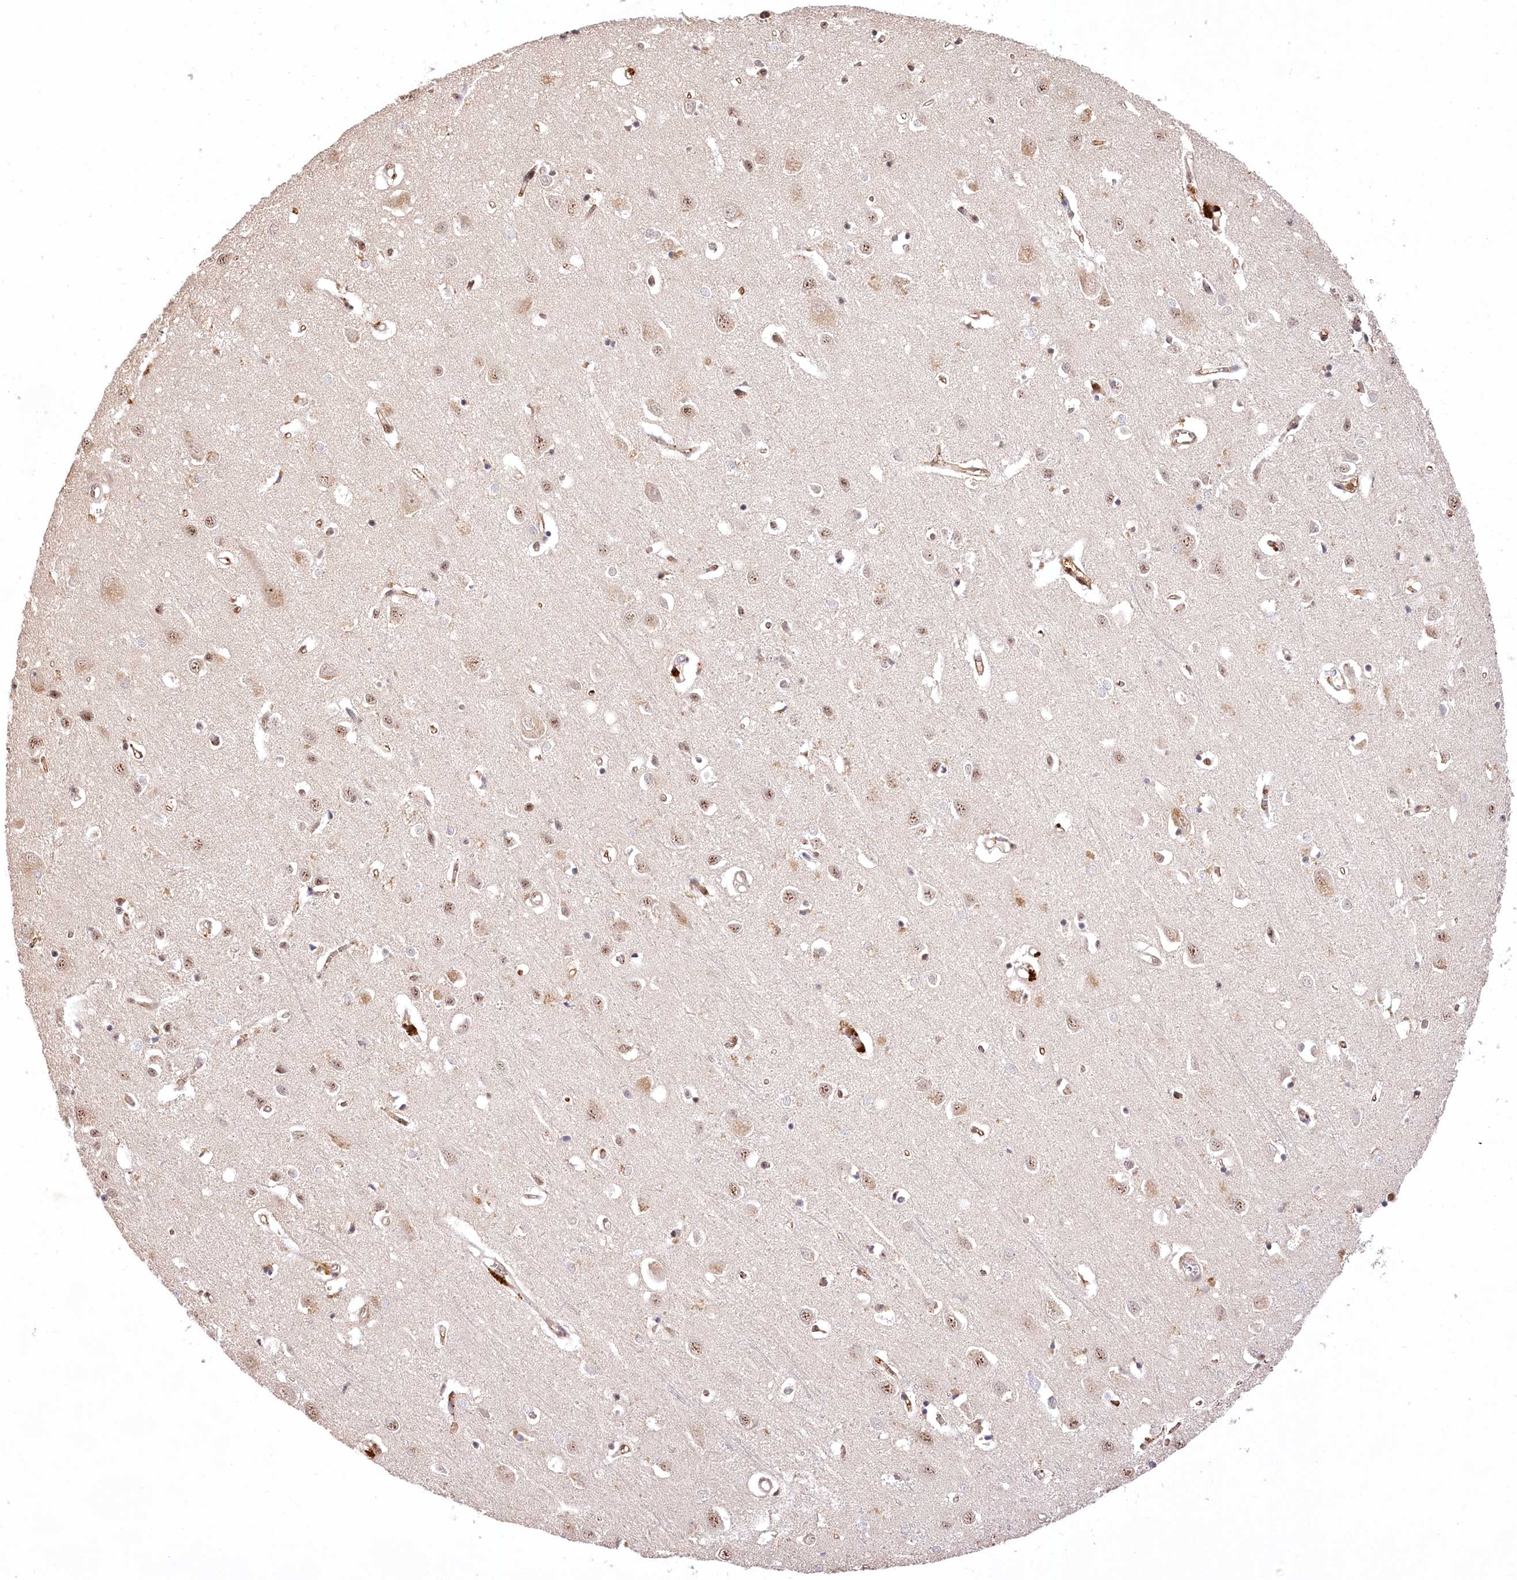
{"staining": {"intensity": "weak", "quantity": "25%-75%", "location": "cytoplasmic/membranous,nuclear"}, "tissue": "cerebral cortex", "cell_type": "Endothelial cells", "image_type": "normal", "snomed": [{"axis": "morphology", "description": "Normal tissue, NOS"}, {"axis": "topography", "description": "Cerebral cortex"}], "caption": "DAB (3,3'-diaminobenzidine) immunohistochemical staining of unremarkable human cerebral cortex demonstrates weak cytoplasmic/membranous,nuclear protein staining in about 25%-75% of endothelial cells. The protein of interest is stained brown, and the nuclei are stained in blue (DAB (3,3'-diaminobenzidine) IHC with brightfield microscopy, high magnification).", "gene": "PYROXD1", "patient": {"sex": "female", "age": 64}}